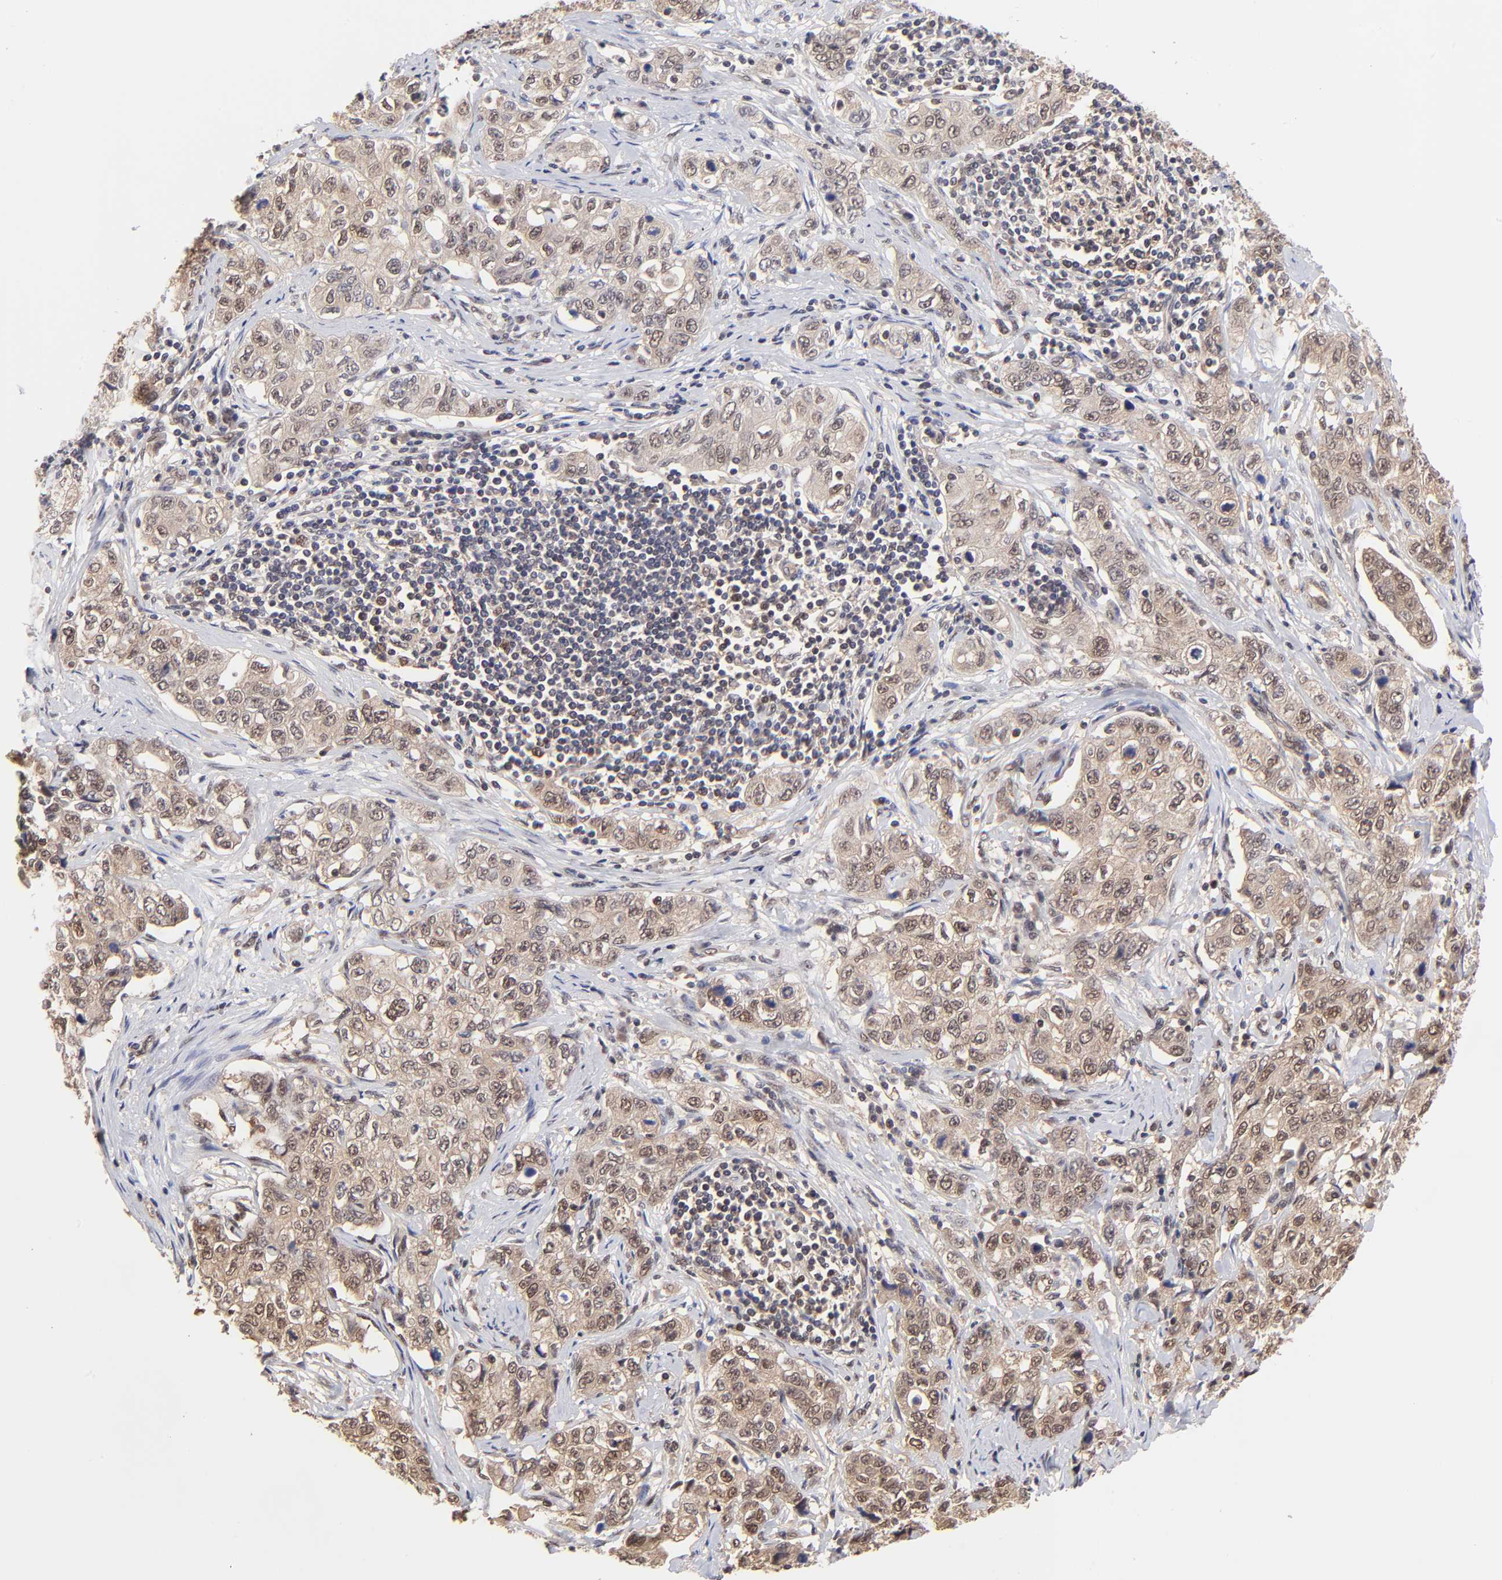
{"staining": {"intensity": "weak", "quantity": "25%-75%", "location": "nuclear"}, "tissue": "stomach cancer", "cell_type": "Tumor cells", "image_type": "cancer", "snomed": [{"axis": "morphology", "description": "Adenocarcinoma, NOS"}, {"axis": "topography", "description": "Stomach"}], "caption": "Protein staining displays weak nuclear staining in about 25%-75% of tumor cells in stomach adenocarcinoma.", "gene": "PSMC4", "patient": {"sex": "male", "age": 48}}